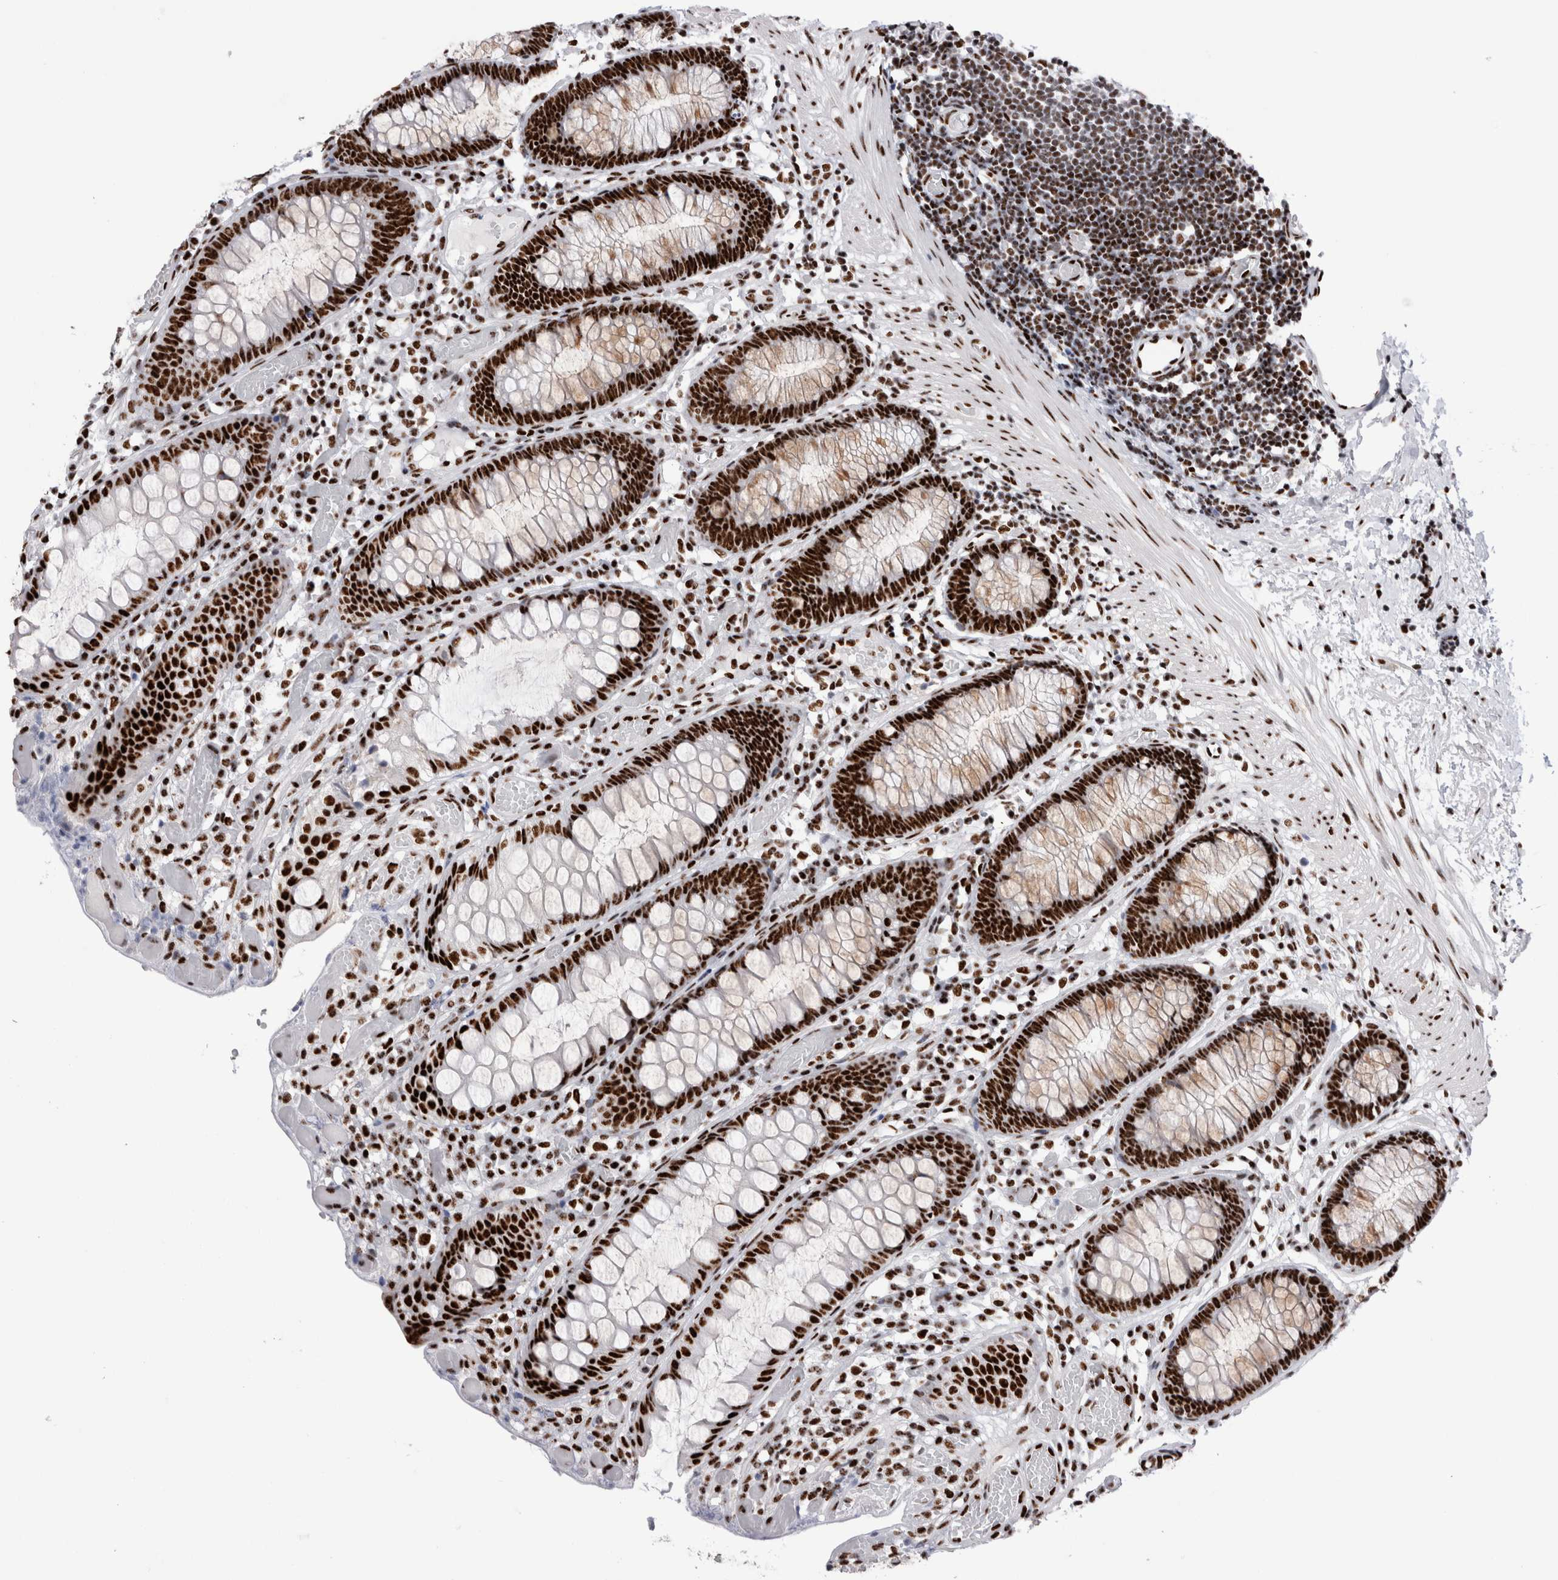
{"staining": {"intensity": "moderate", "quantity": ">75%", "location": "nuclear"}, "tissue": "colon", "cell_type": "Endothelial cells", "image_type": "normal", "snomed": [{"axis": "morphology", "description": "Normal tissue, NOS"}, {"axis": "topography", "description": "Colon"}], "caption": "Benign colon demonstrates moderate nuclear expression in approximately >75% of endothelial cells.", "gene": "RBM6", "patient": {"sex": "male", "age": 14}}